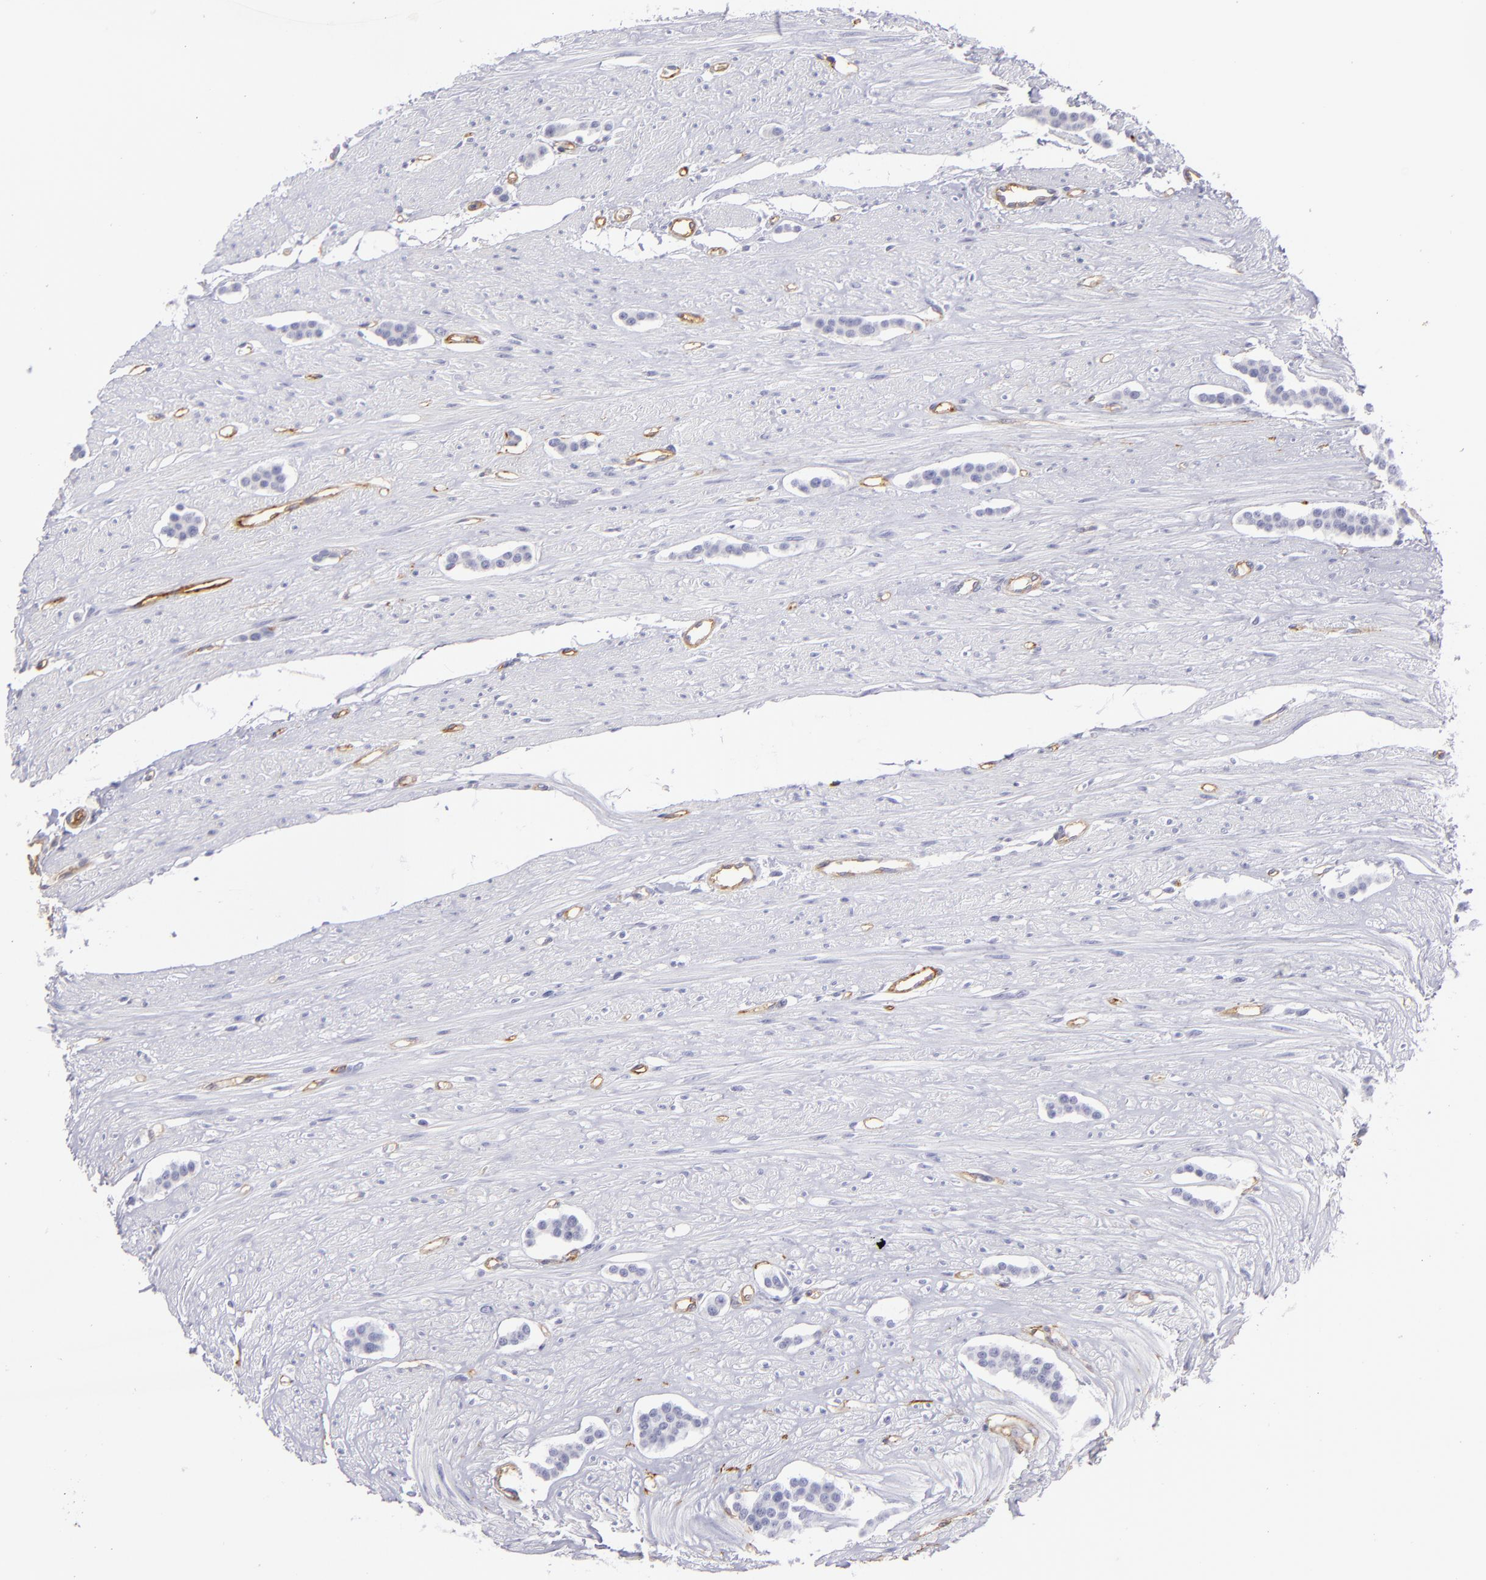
{"staining": {"intensity": "negative", "quantity": "none", "location": "none"}, "tissue": "carcinoid", "cell_type": "Tumor cells", "image_type": "cancer", "snomed": [{"axis": "morphology", "description": "Carcinoid, malignant, NOS"}, {"axis": "topography", "description": "Small intestine"}], "caption": "Protein analysis of carcinoid shows no significant staining in tumor cells.", "gene": "THBD", "patient": {"sex": "male", "age": 60}}